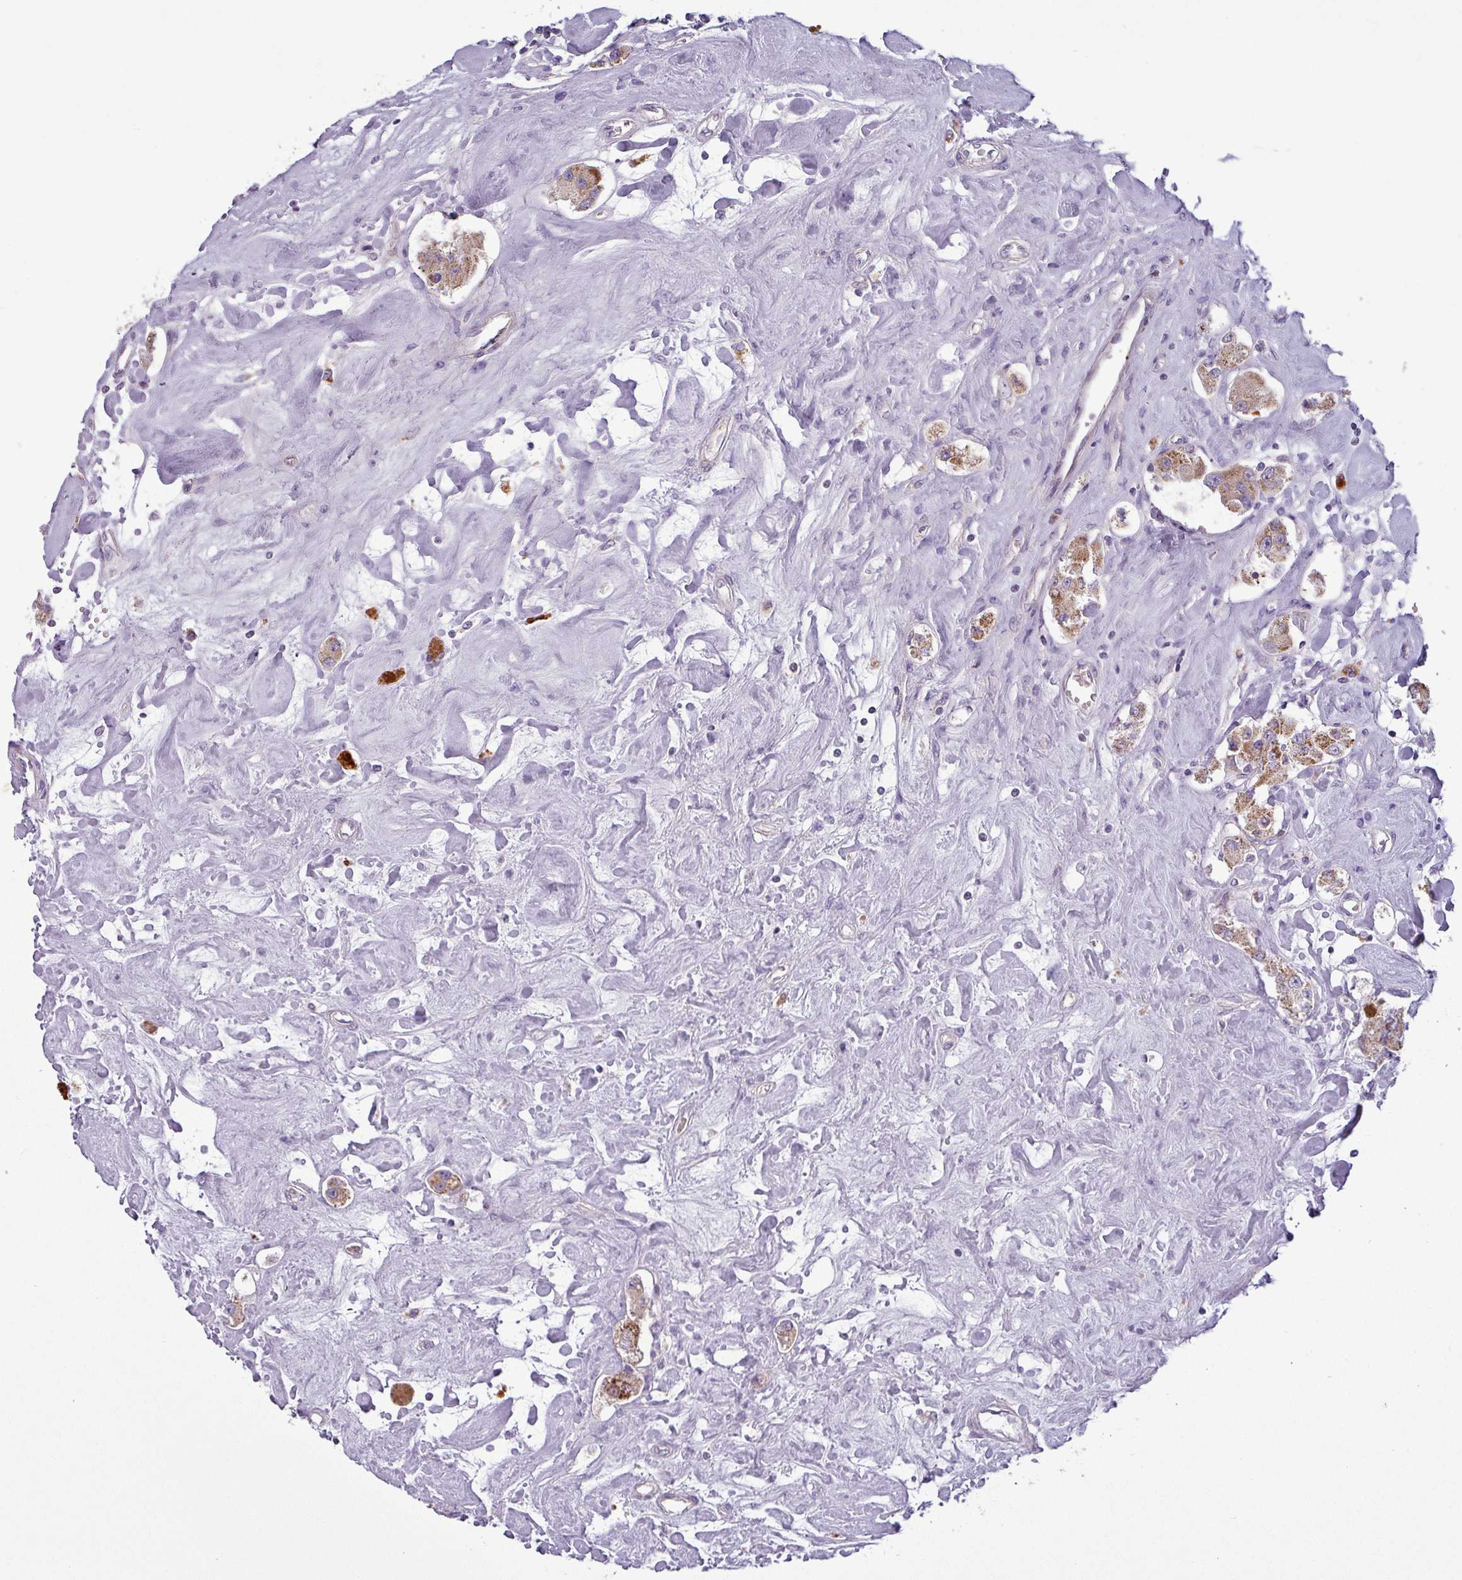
{"staining": {"intensity": "moderate", "quantity": ">75%", "location": "cytoplasmic/membranous"}, "tissue": "carcinoid", "cell_type": "Tumor cells", "image_type": "cancer", "snomed": [{"axis": "morphology", "description": "Carcinoid, malignant, NOS"}, {"axis": "topography", "description": "Pancreas"}], "caption": "Protein staining demonstrates moderate cytoplasmic/membranous expression in about >75% of tumor cells in malignant carcinoid.", "gene": "PNMA6A", "patient": {"sex": "male", "age": 41}}